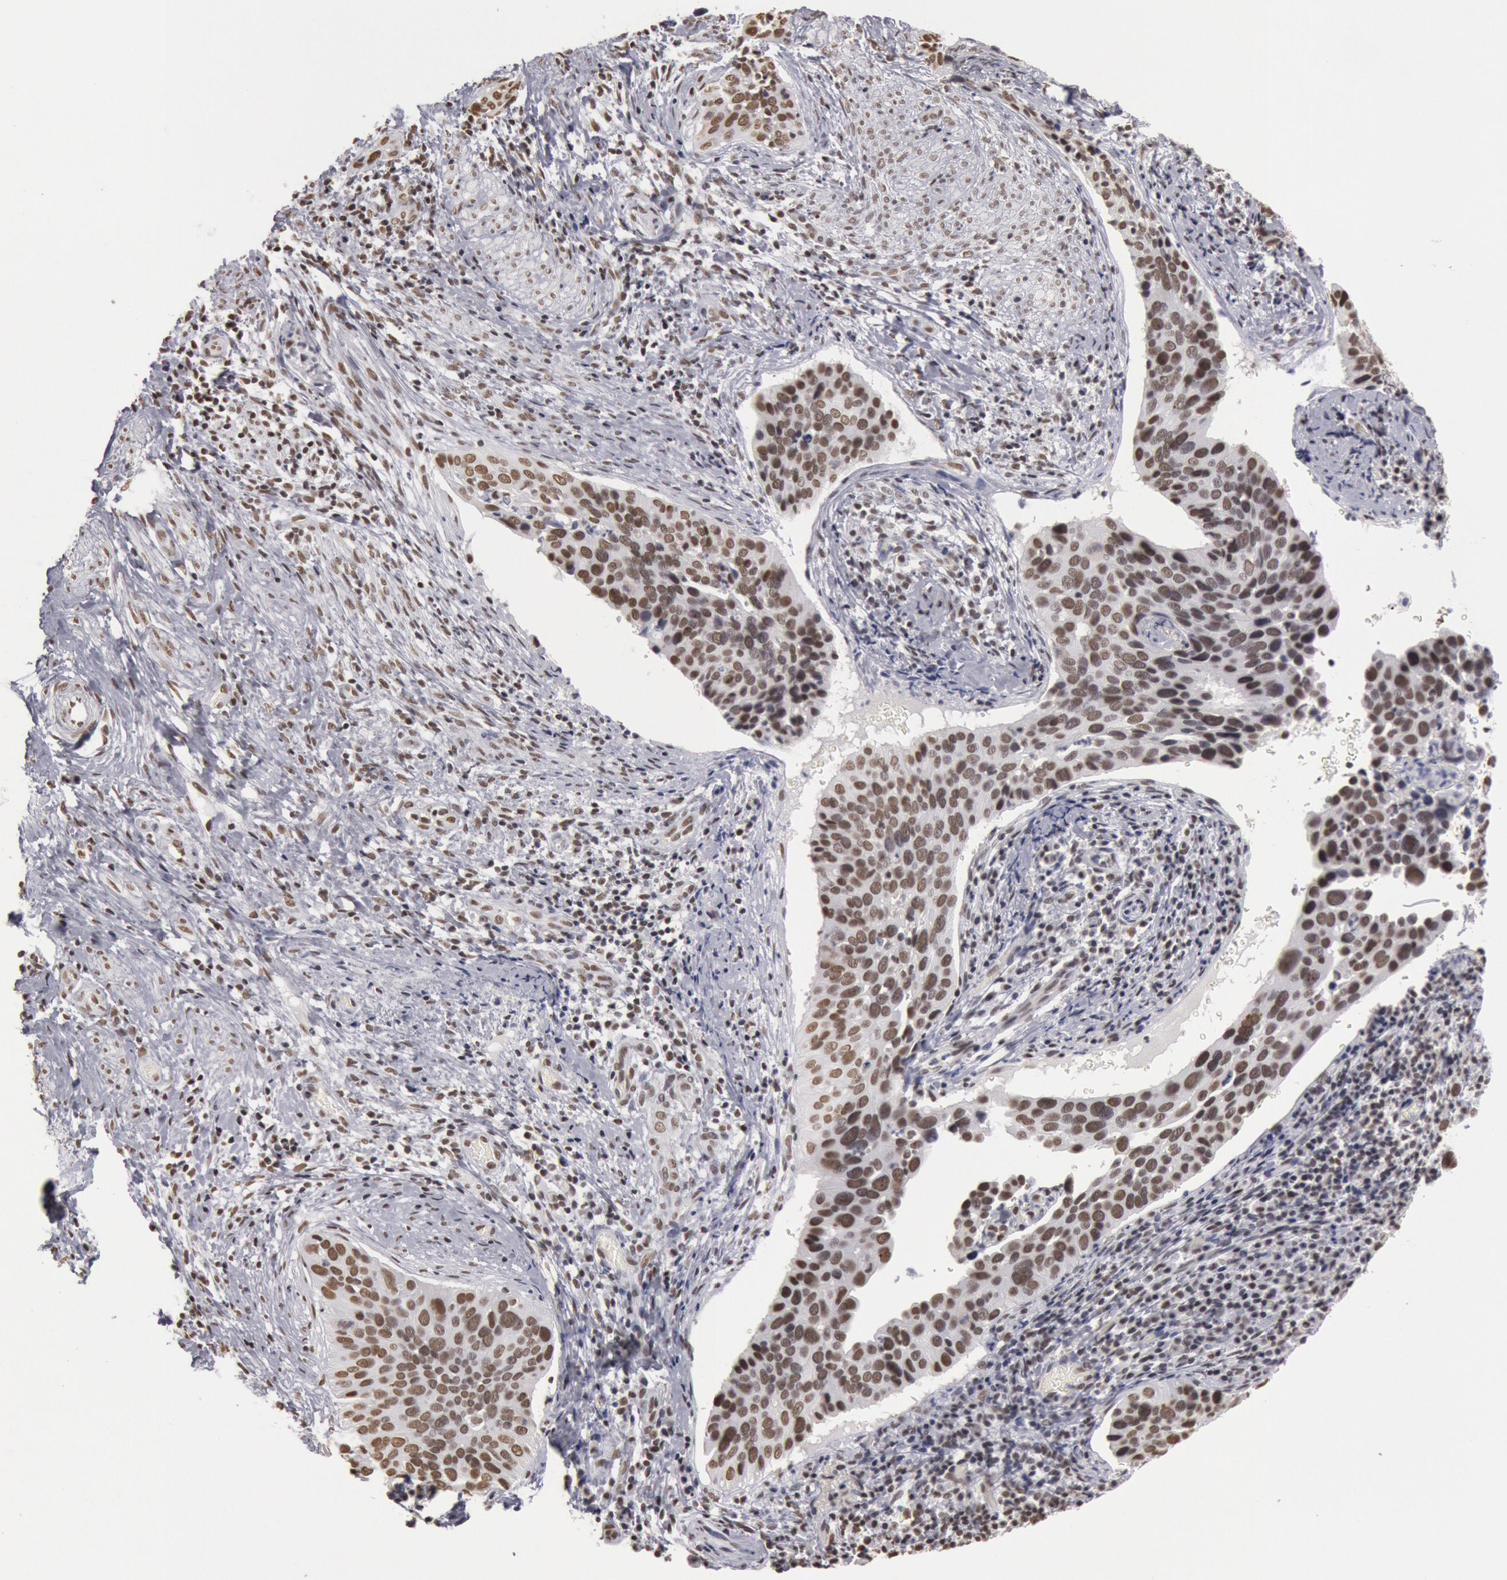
{"staining": {"intensity": "strong", "quantity": ">75%", "location": "nuclear"}, "tissue": "cervical cancer", "cell_type": "Tumor cells", "image_type": "cancer", "snomed": [{"axis": "morphology", "description": "Squamous cell carcinoma, NOS"}, {"axis": "topography", "description": "Cervix"}], "caption": "There is high levels of strong nuclear expression in tumor cells of cervical cancer, as demonstrated by immunohistochemical staining (brown color).", "gene": "ESS2", "patient": {"sex": "female", "age": 31}}